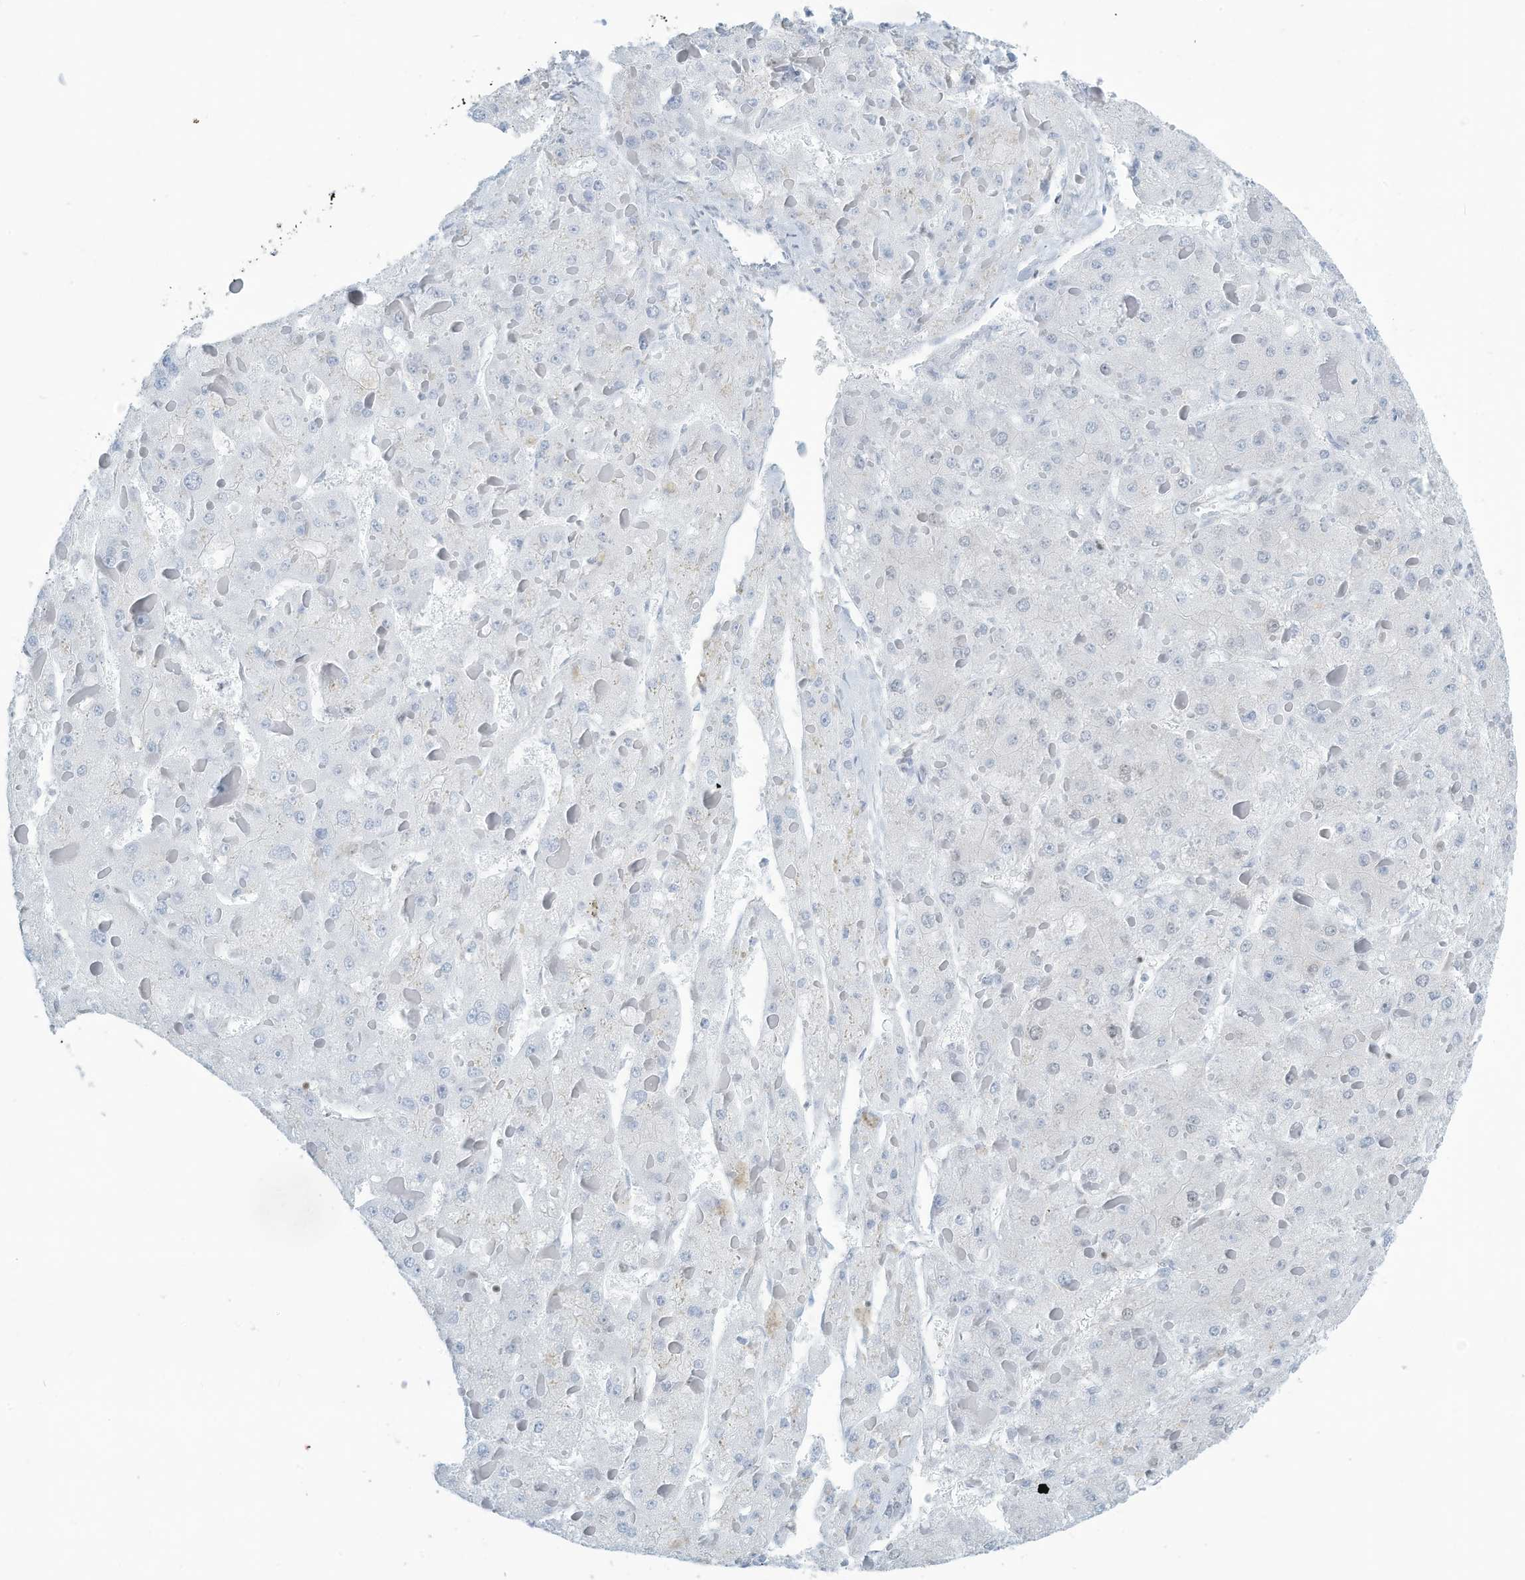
{"staining": {"intensity": "negative", "quantity": "none", "location": "none"}, "tissue": "liver cancer", "cell_type": "Tumor cells", "image_type": "cancer", "snomed": [{"axis": "morphology", "description": "Carcinoma, Hepatocellular, NOS"}, {"axis": "topography", "description": "Liver"}], "caption": "Tumor cells show no significant protein expression in liver cancer.", "gene": "SARNP", "patient": {"sex": "female", "age": 73}}